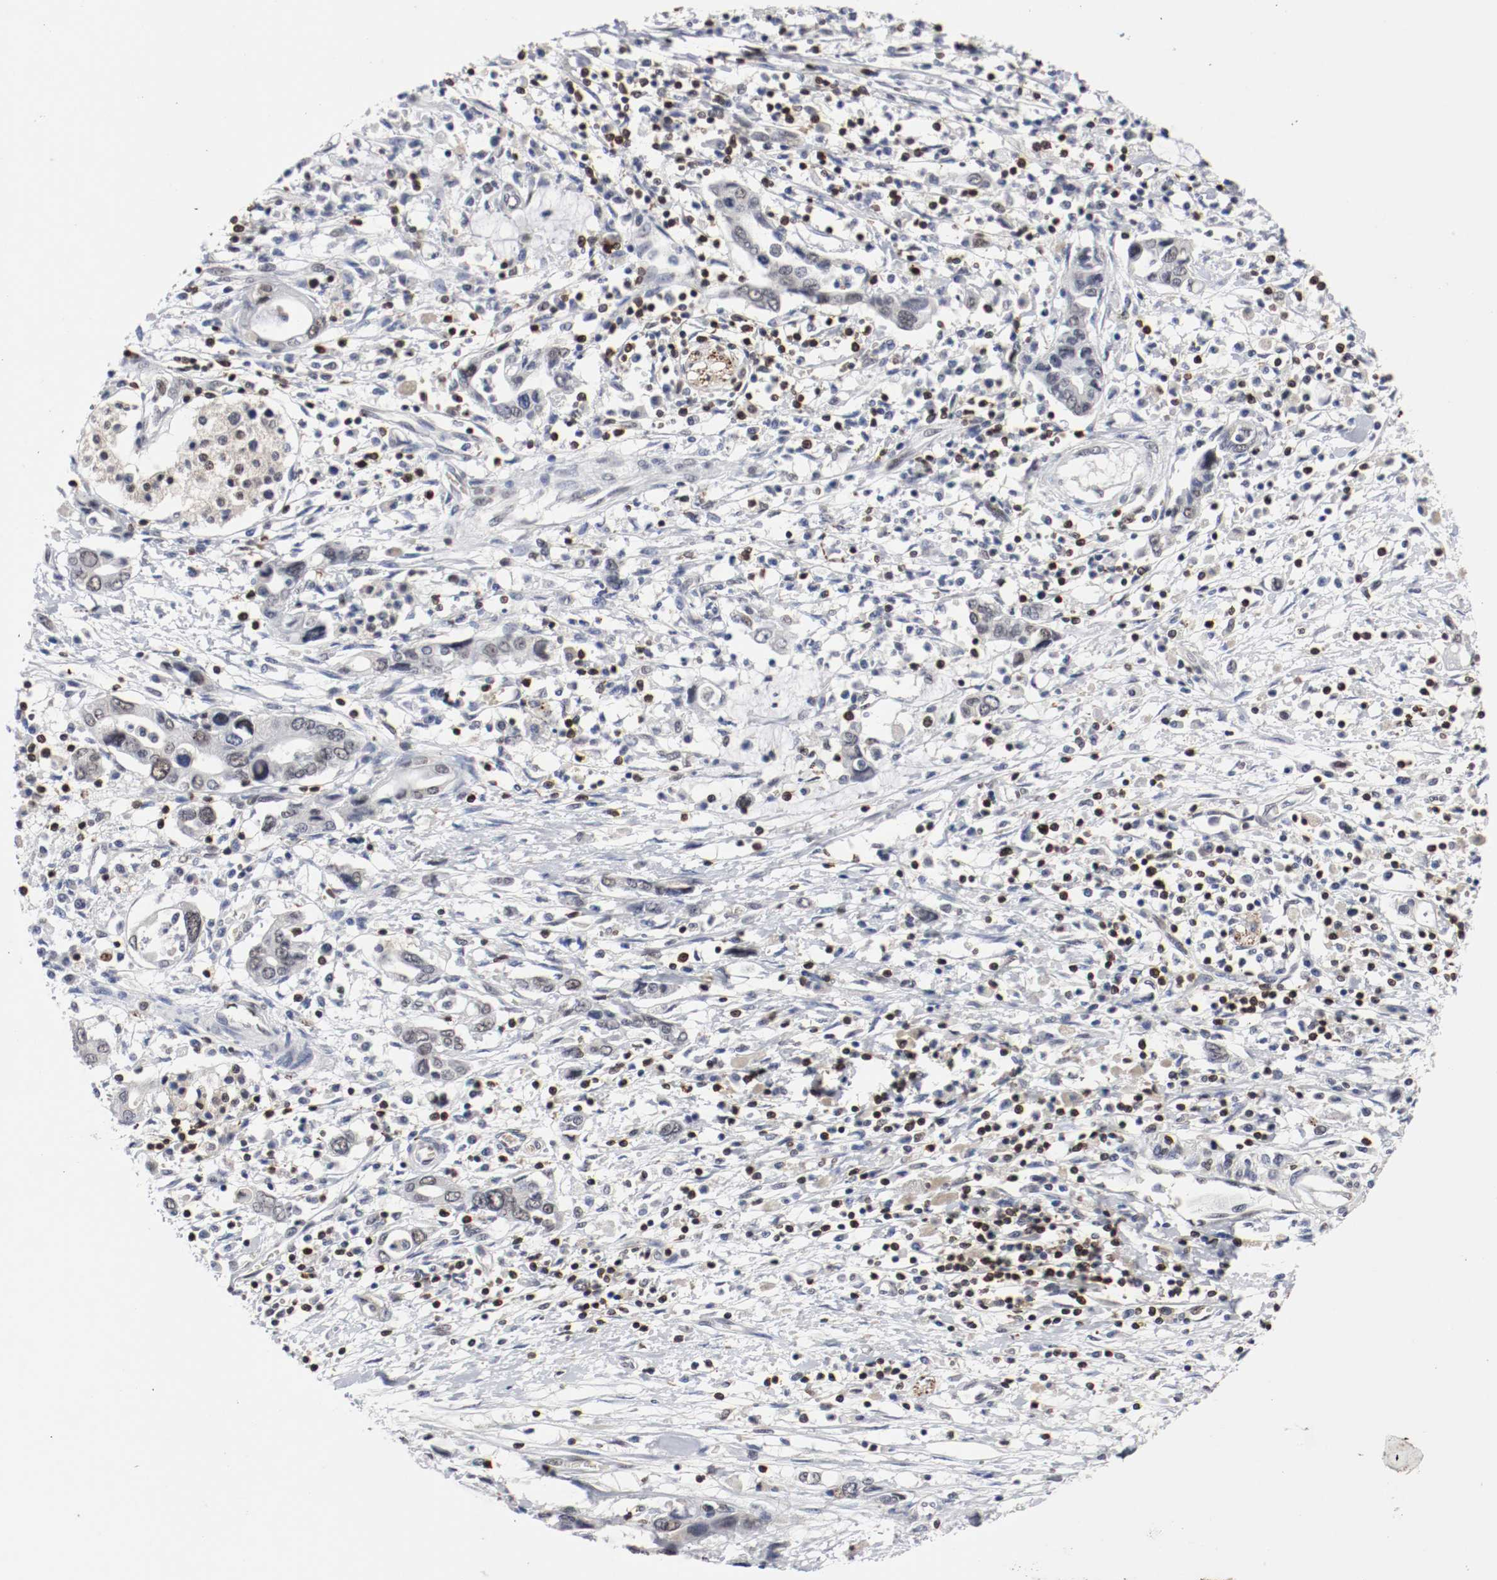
{"staining": {"intensity": "negative", "quantity": "none", "location": "none"}, "tissue": "pancreatic cancer", "cell_type": "Tumor cells", "image_type": "cancer", "snomed": [{"axis": "morphology", "description": "Adenocarcinoma, NOS"}, {"axis": "topography", "description": "Pancreas"}], "caption": "This photomicrograph is of adenocarcinoma (pancreatic) stained with immunohistochemistry to label a protein in brown with the nuclei are counter-stained blue. There is no staining in tumor cells.", "gene": "JUND", "patient": {"sex": "female", "age": 57}}